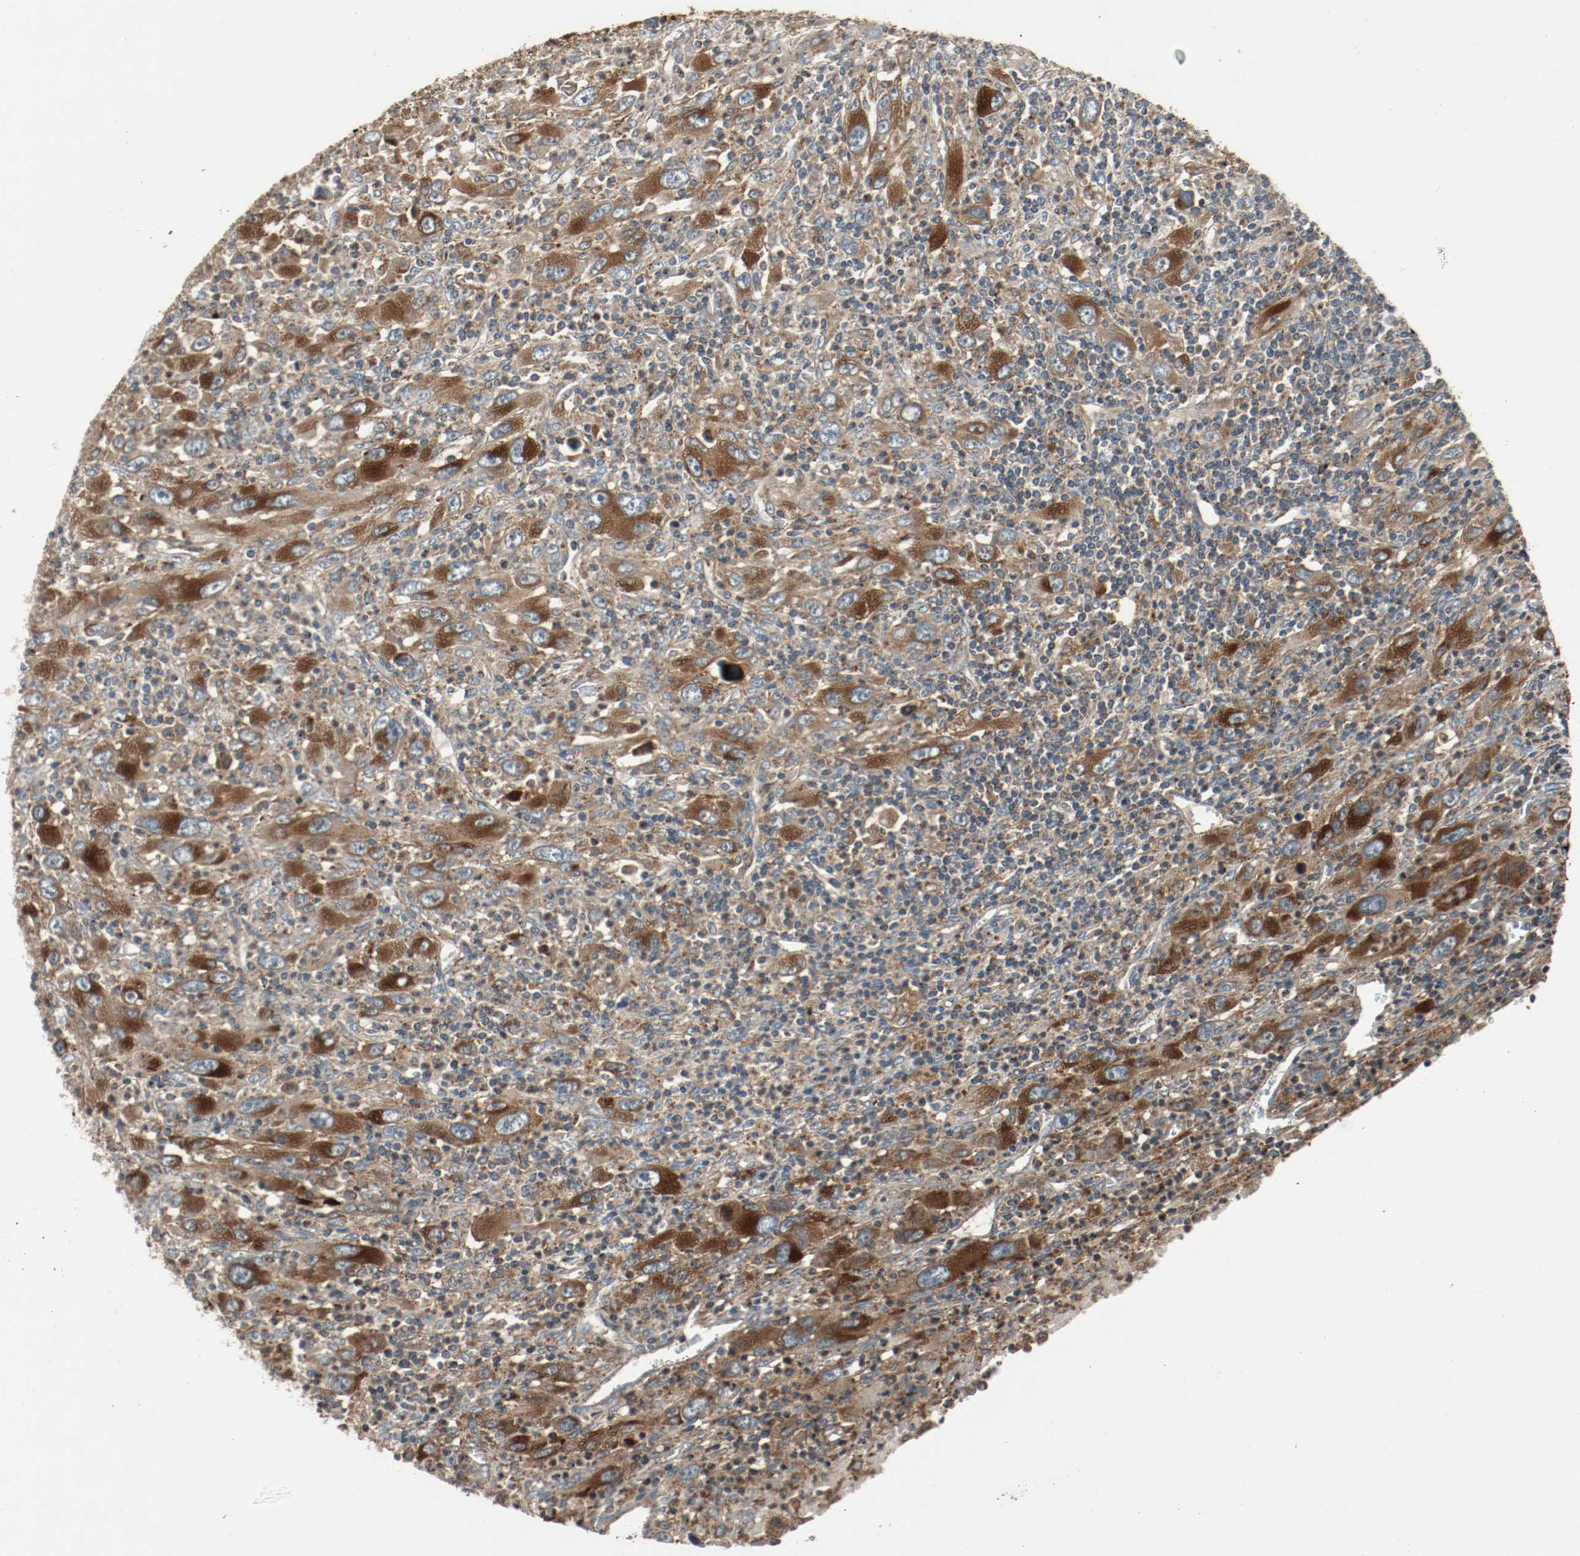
{"staining": {"intensity": "moderate", "quantity": ">75%", "location": "cytoplasmic/membranous"}, "tissue": "melanoma", "cell_type": "Tumor cells", "image_type": "cancer", "snomed": [{"axis": "morphology", "description": "Malignant melanoma, Metastatic site"}, {"axis": "topography", "description": "Skin"}], "caption": "IHC of malignant melanoma (metastatic site) displays medium levels of moderate cytoplasmic/membranous positivity in about >75% of tumor cells. (brown staining indicates protein expression, while blue staining denotes nuclei).", "gene": "LAMP2", "patient": {"sex": "female", "age": 56}}